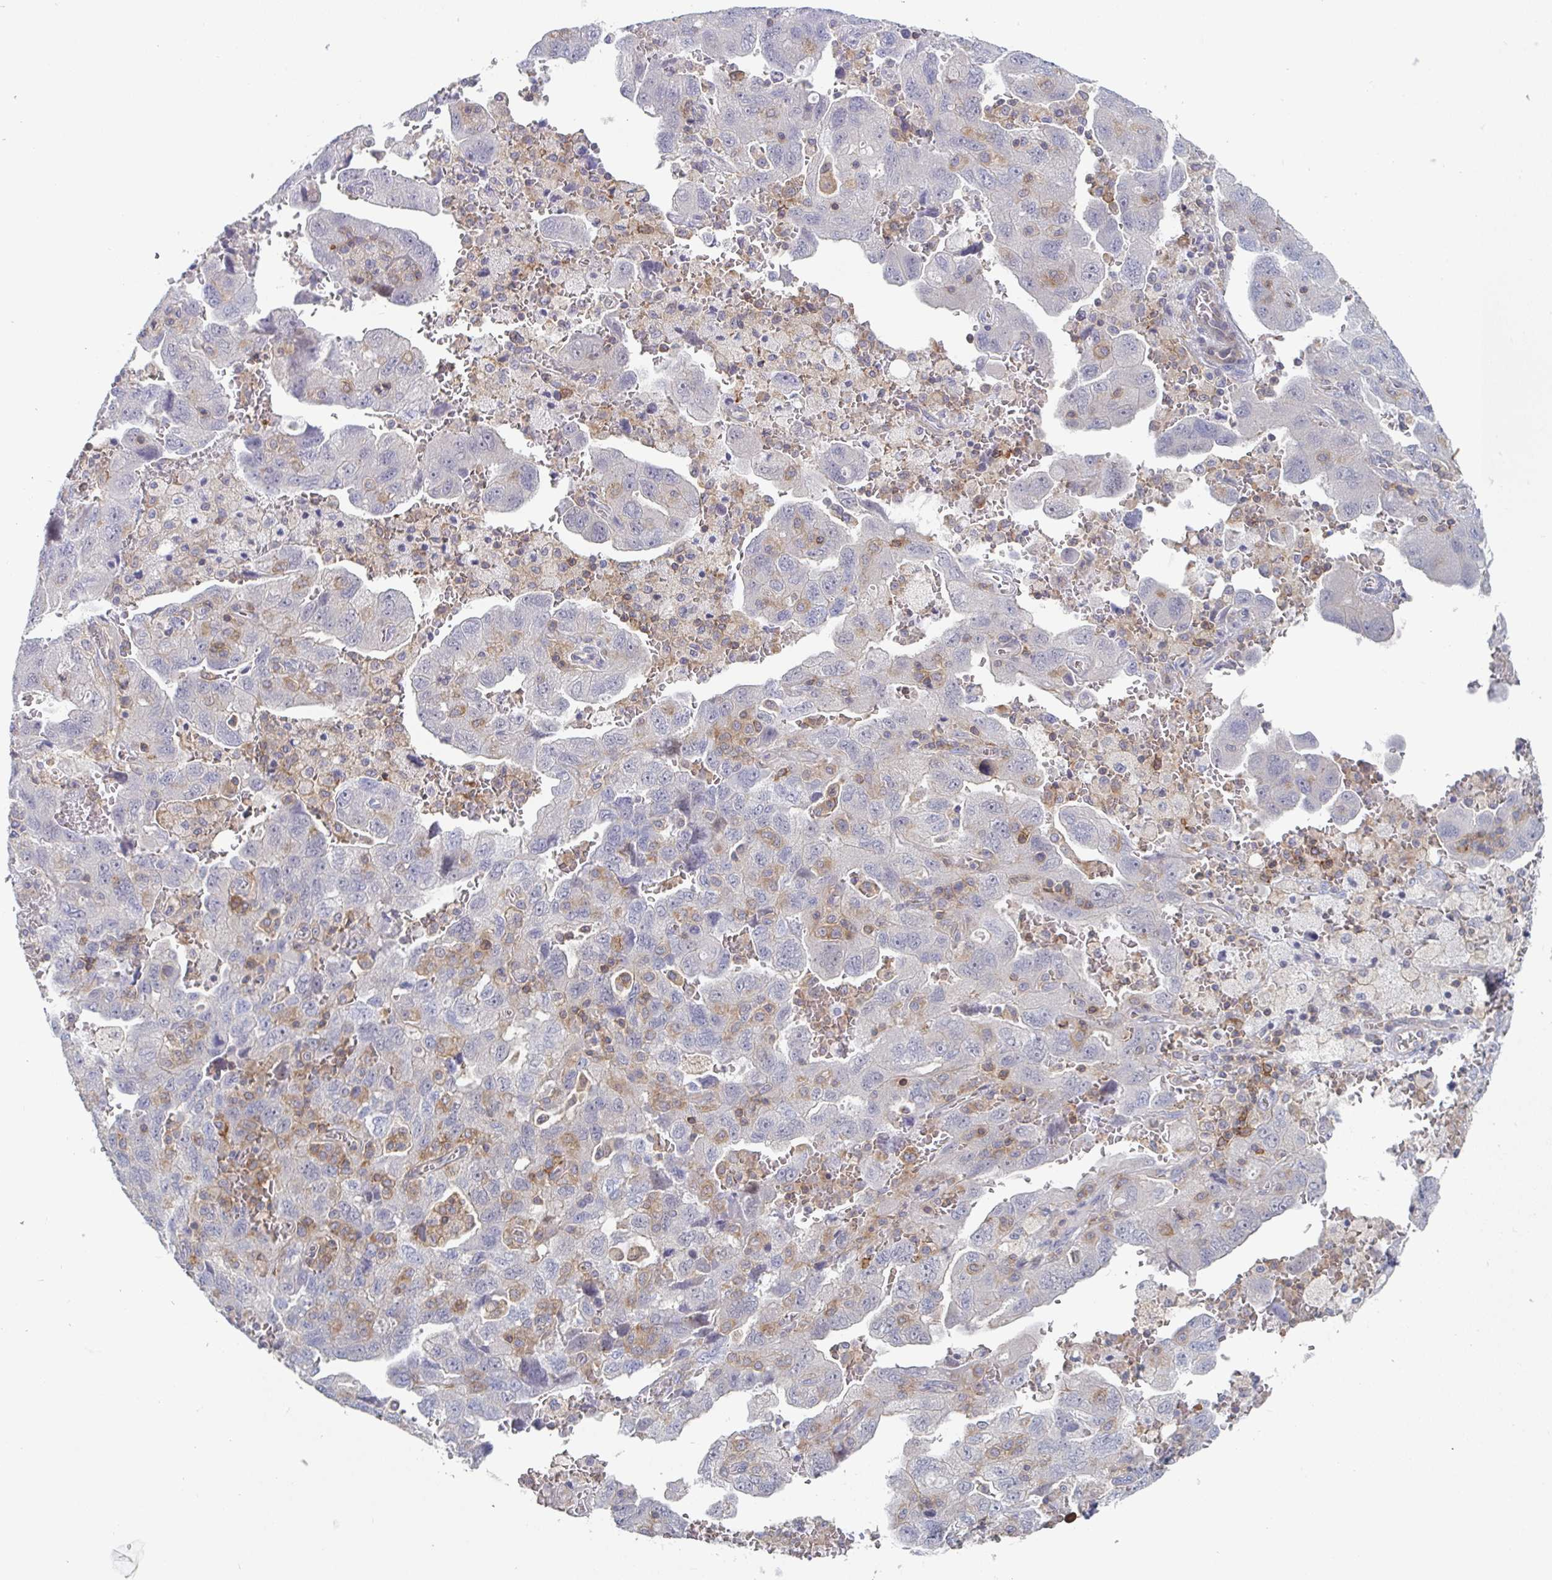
{"staining": {"intensity": "negative", "quantity": "none", "location": "none"}, "tissue": "ovarian cancer", "cell_type": "Tumor cells", "image_type": "cancer", "snomed": [{"axis": "morphology", "description": "Carcinoma, NOS"}, {"axis": "morphology", "description": "Cystadenocarcinoma, serous, NOS"}, {"axis": "topography", "description": "Ovary"}], "caption": "Tumor cells show no significant protein staining in ovarian serous cystadenocarcinoma.", "gene": "DISP2", "patient": {"sex": "female", "age": 69}}